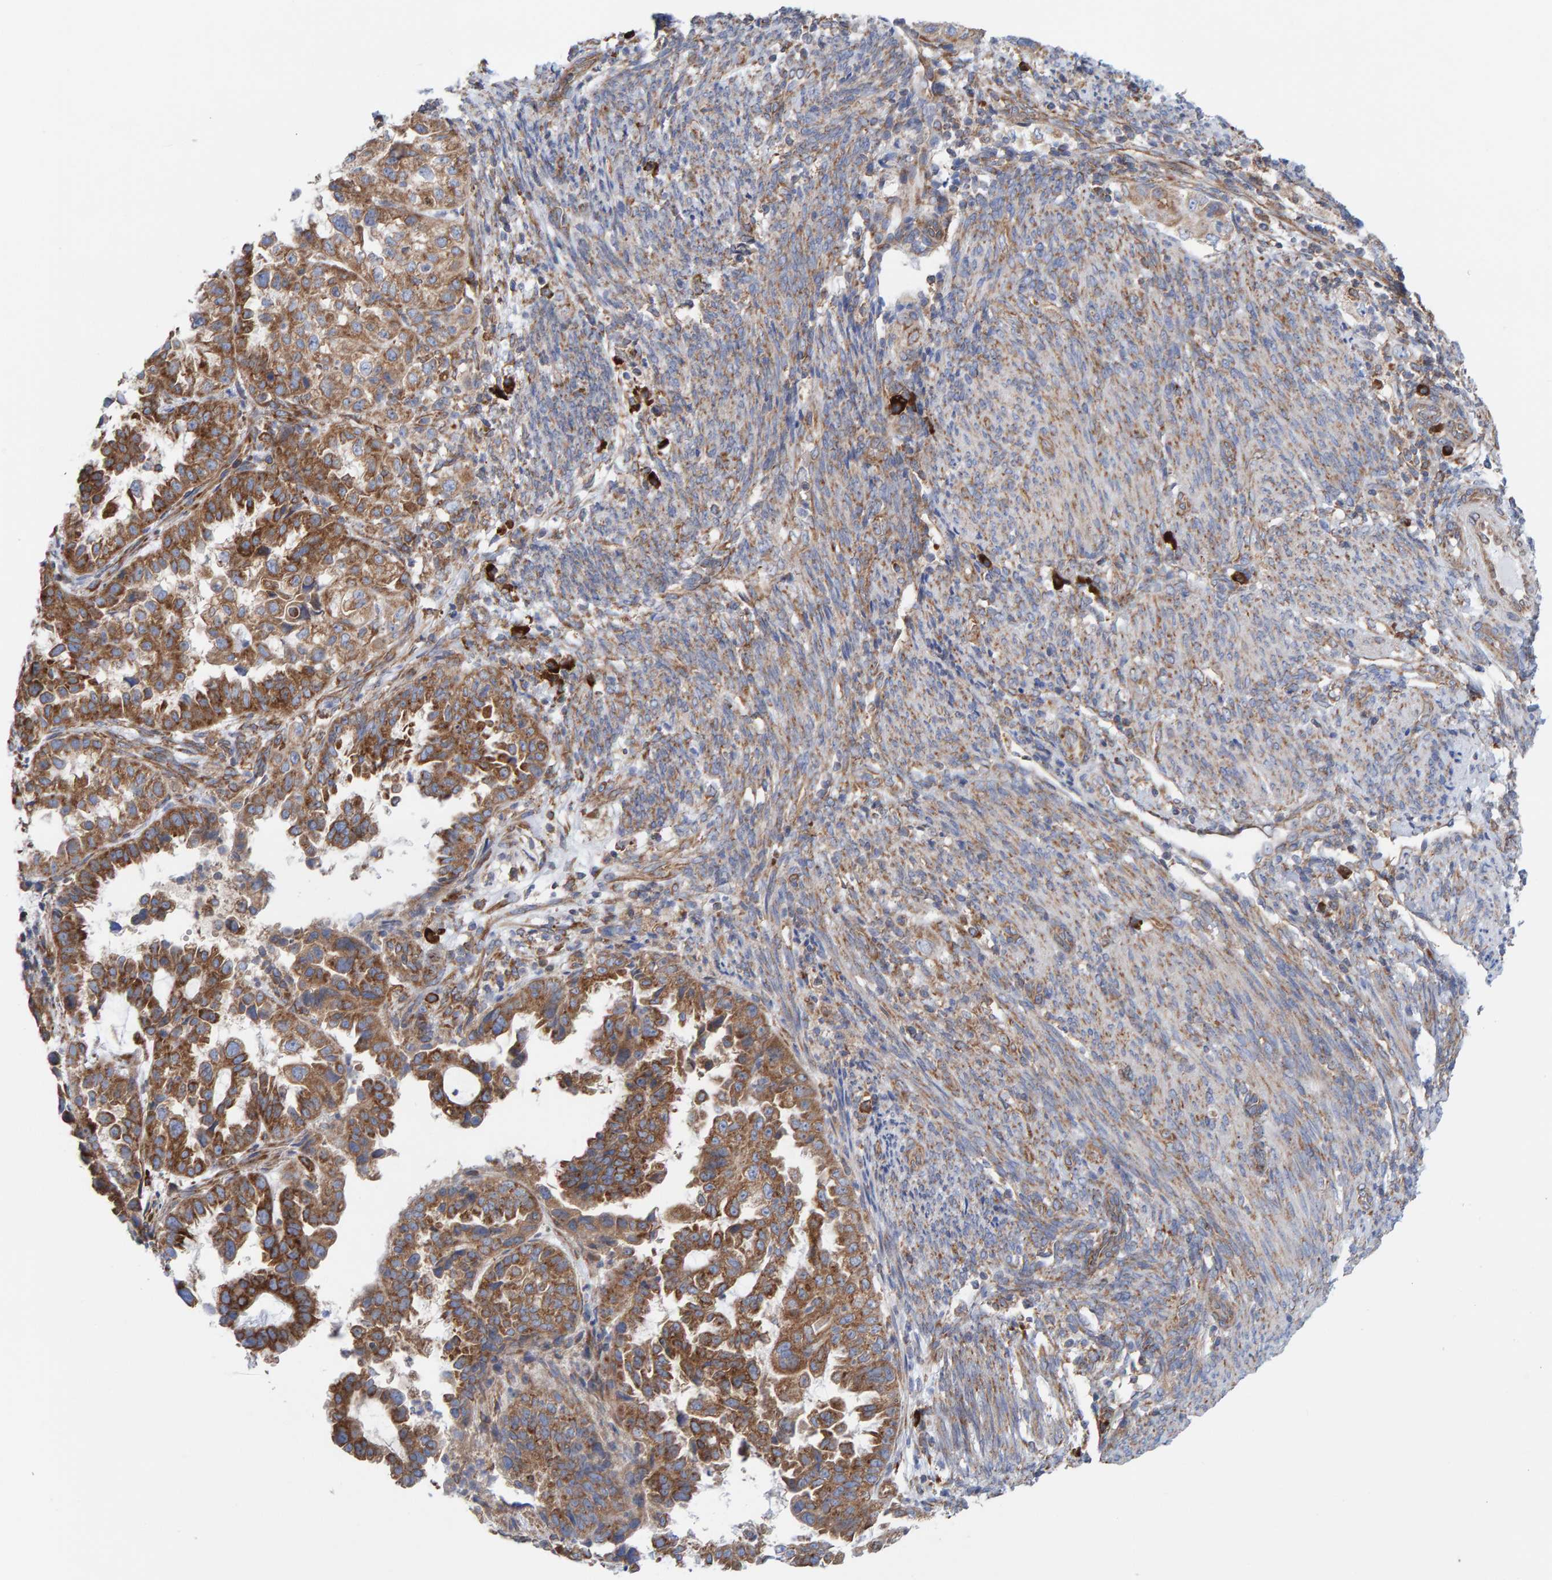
{"staining": {"intensity": "moderate", "quantity": "25%-75%", "location": "cytoplasmic/membranous"}, "tissue": "endometrial cancer", "cell_type": "Tumor cells", "image_type": "cancer", "snomed": [{"axis": "morphology", "description": "Adenocarcinoma, NOS"}, {"axis": "topography", "description": "Endometrium"}], "caption": "This image demonstrates IHC staining of human adenocarcinoma (endometrial), with medium moderate cytoplasmic/membranous positivity in about 25%-75% of tumor cells.", "gene": "CDK5RAP3", "patient": {"sex": "female", "age": 85}}